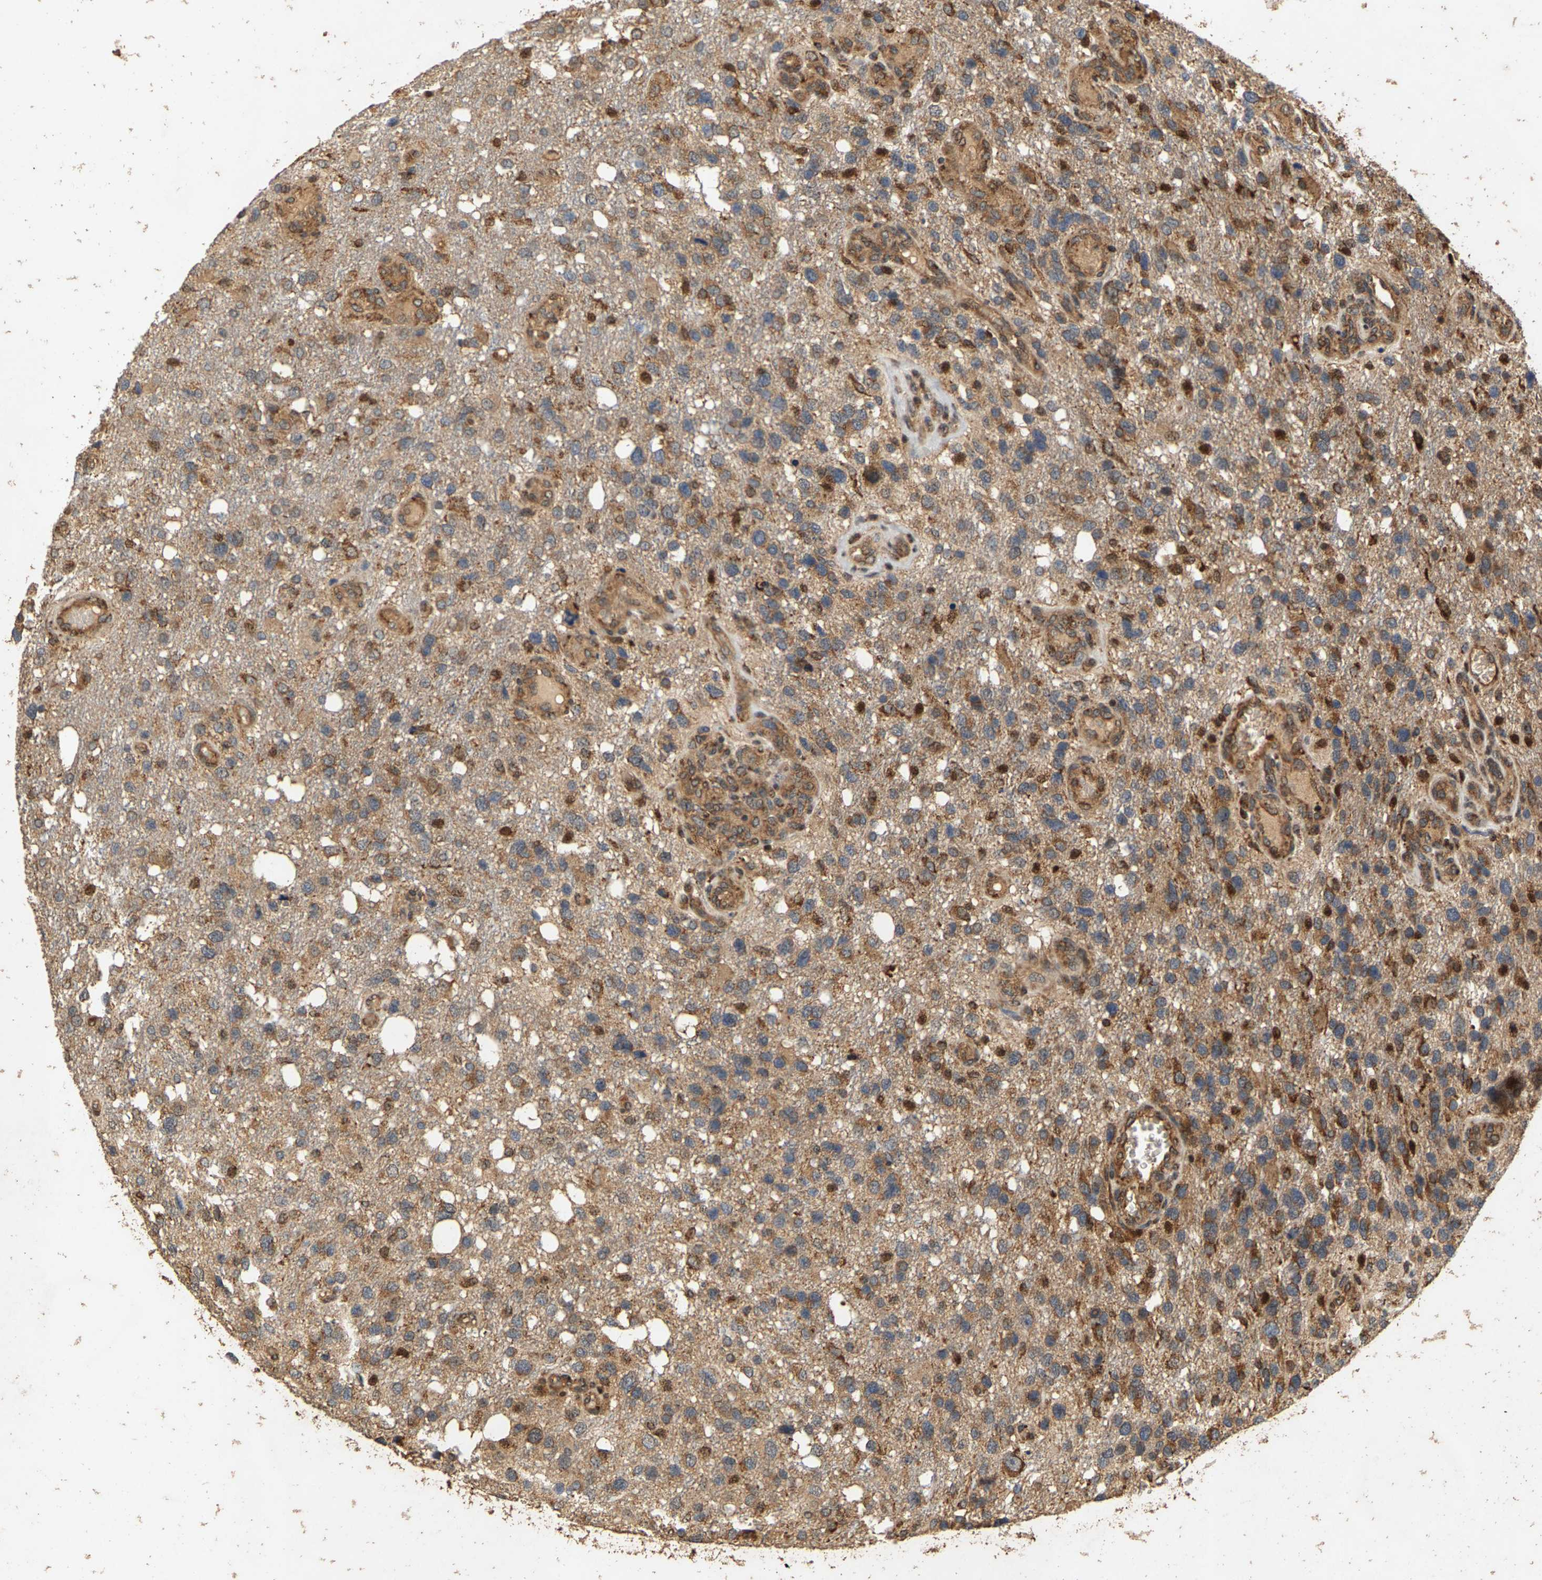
{"staining": {"intensity": "weak", "quantity": ">75%", "location": "cytoplasmic/membranous"}, "tissue": "glioma", "cell_type": "Tumor cells", "image_type": "cancer", "snomed": [{"axis": "morphology", "description": "Glioma, malignant, High grade"}, {"axis": "topography", "description": "Brain"}], "caption": "A high-resolution photomicrograph shows IHC staining of glioma, which shows weak cytoplasmic/membranous expression in about >75% of tumor cells. (brown staining indicates protein expression, while blue staining denotes nuclei).", "gene": "CIDEC", "patient": {"sex": "female", "age": 58}}